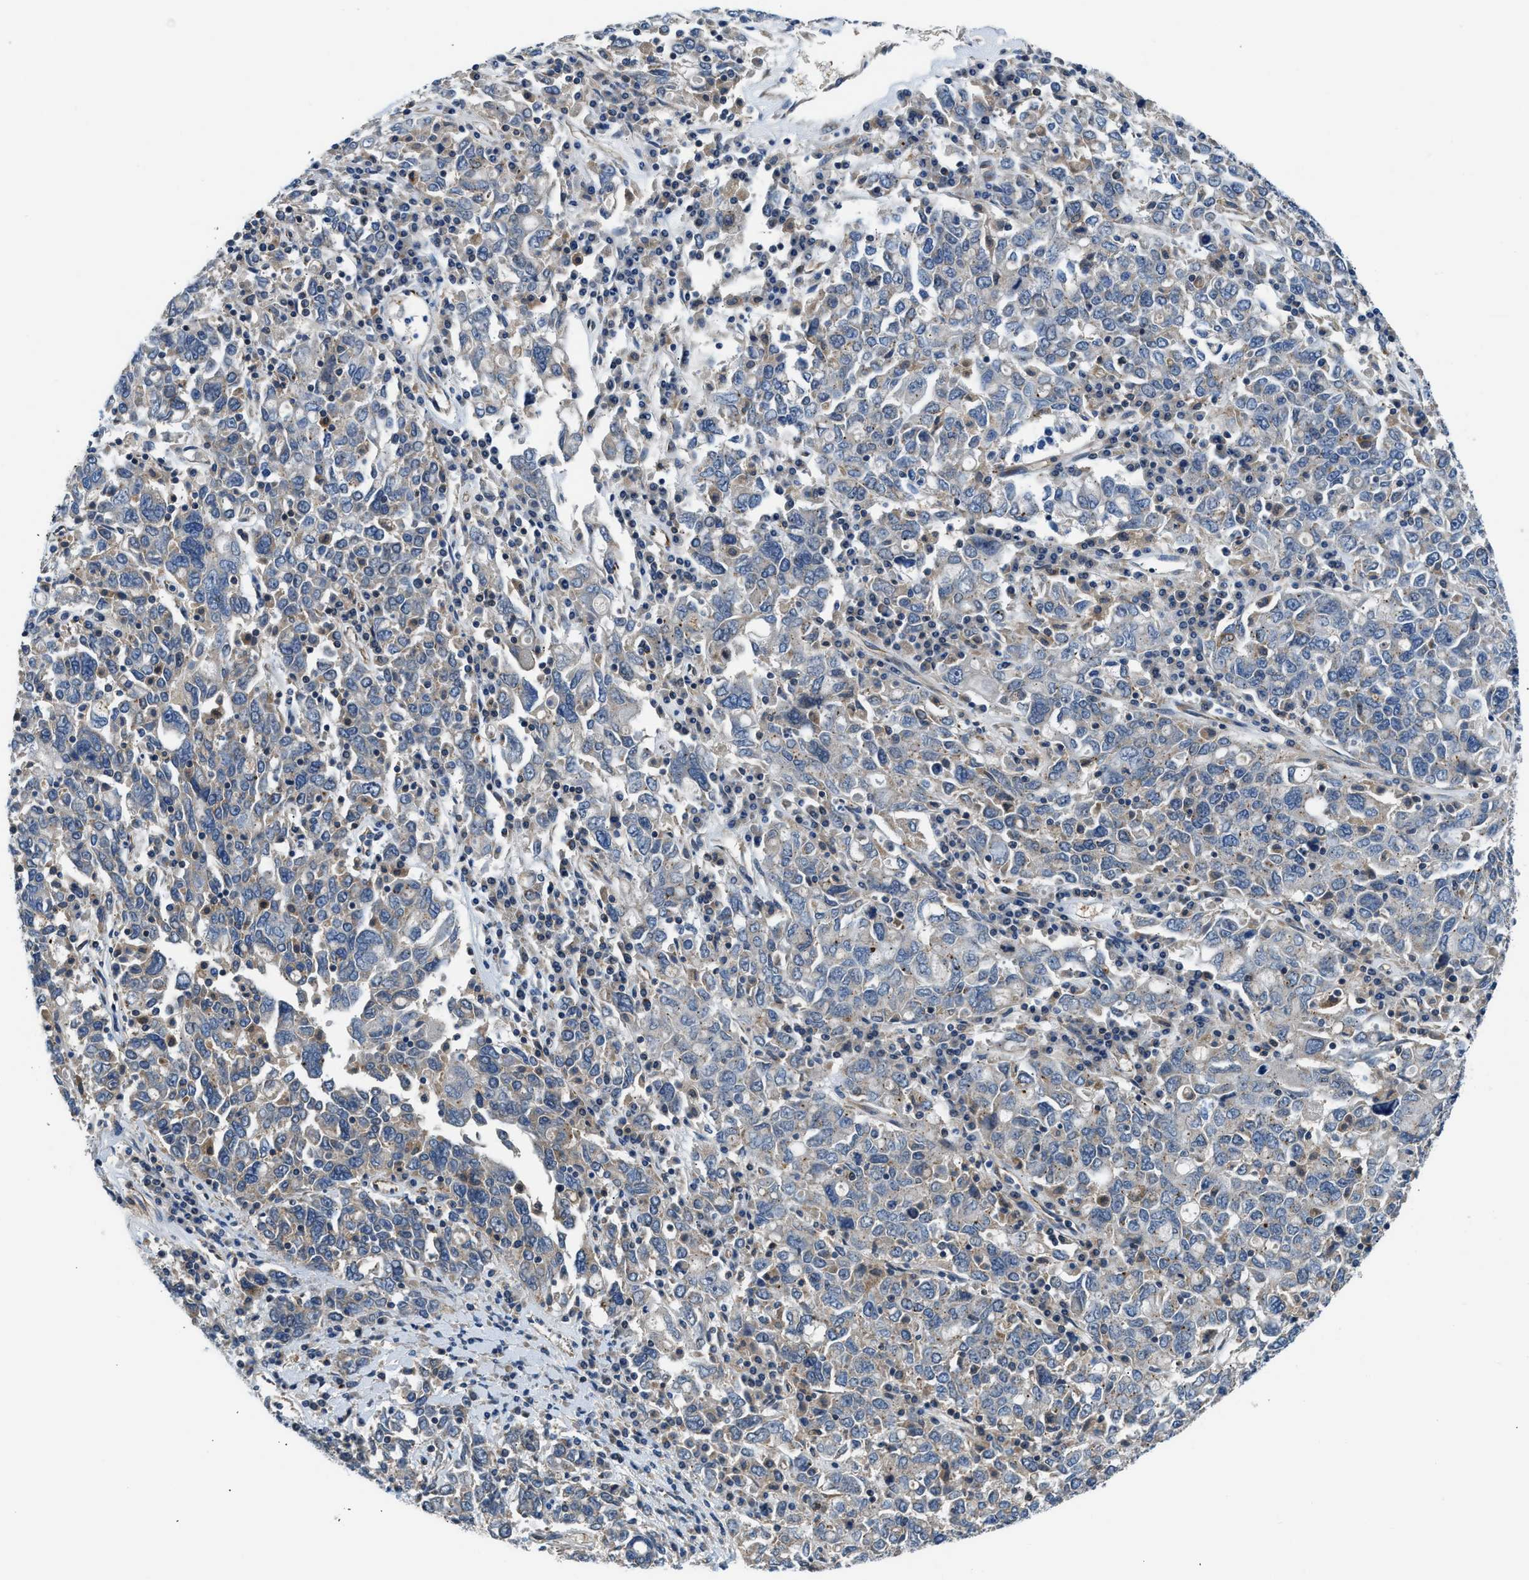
{"staining": {"intensity": "weak", "quantity": "<25%", "location": "cytoplasmic/membranous"}, "tissue": "ovarian cancer", "cell_type": "Tumor cells", "image_type": "cancer", "snomed": [{"axis": "morphology", "description": "Carcinoma, endometroid"}, {"axis": "topography", "description": "Ovary"}], "caption": "DAB (3,3'-diaminobenzidine) immunohistochemical staining of human ovarian cancer (endometroid carcinoma) displays no significant staining in tumor cells. Nuclei are stained in blue.", "gene": "LPIN2", "patient": {"sex": "female", "age": 62}}